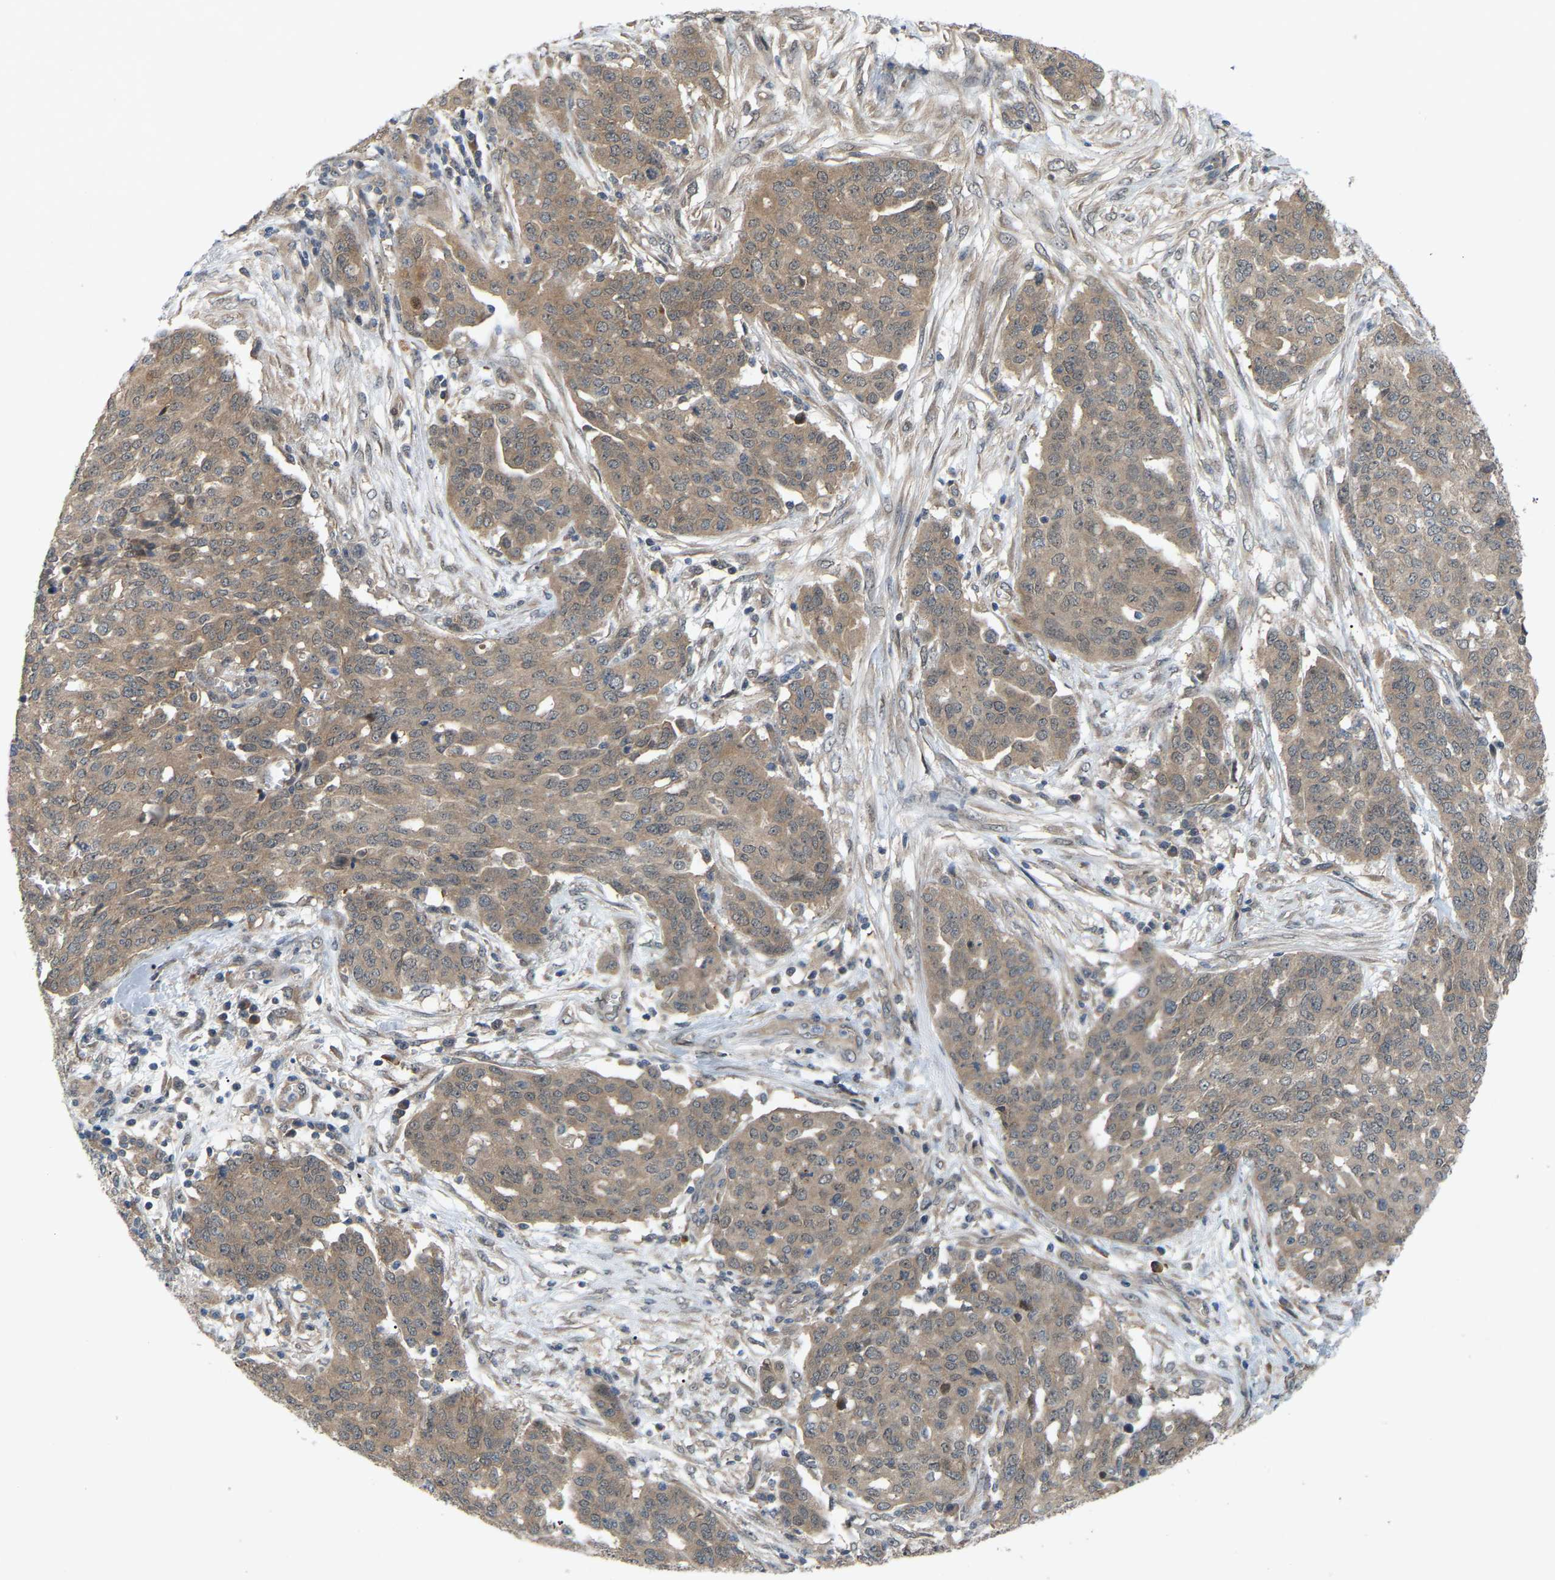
{"staining": {"intensity": "moderate", "quantity": ">75%", "location": "cytoplasmic/membranous"}, "tissue": "ovarian cancer", "cell_type": "Tumor cells", "image_type": "cancer", "snomed": [{"axis": "morphology", "description": "Cystadenocarcinoma, serous, NOS"}, {"axis": "topography", "description": "Soft tissue"}, {"axis": "topography", "description": "Ovary"}], "caption": "Moderate cytoplasmic/membranous staining is appreciated in about >75% of tumor cells in ovarian serous cystadenocarcinoma. (Brightfield microscopy of DAB IHC at high magnification).", "gene": "CROT", "patient": {"sex": "female", "age": 57}}